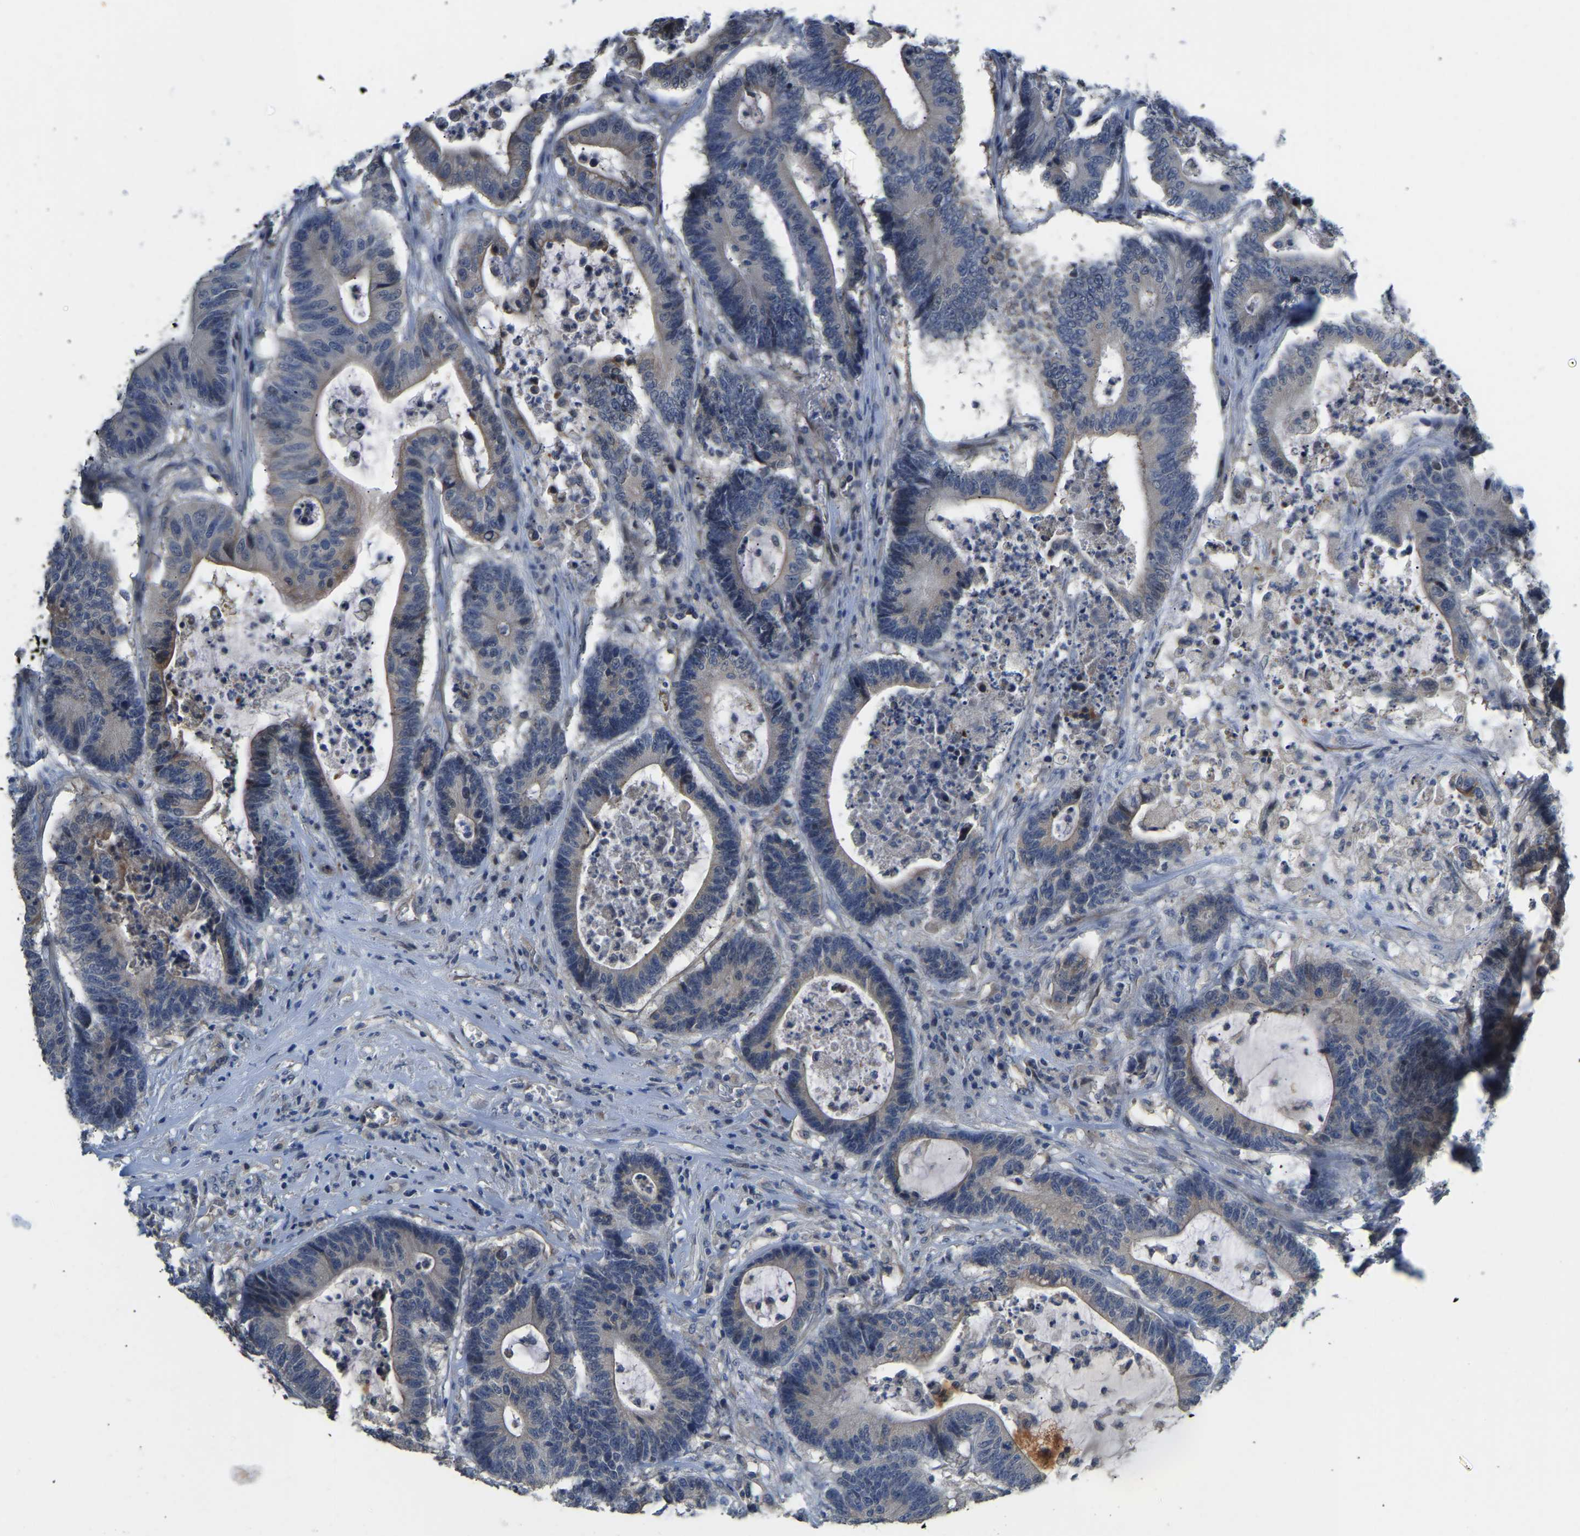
{"staining": {"intensity": "negative", "quantity": "none", "location": "none"}, "tissue": "colorectal cancer", "cell_type": "Tumor cells", "image_type": "cancer", "snomed": [{"axis": "morphology", "description": "Adenocarcinoma, NOS"}, {"axis": "topography", "description": "Colon"}], "caption": "IHC micrograph of neoplastic tissue: human colorectal adenocarcinoma stained with DAB (3,3'-diaminobenzidine) displays no significant protein staining in tumor cells. Nuclei are stained in blue.", "gene": "HIGD2B", "patient": {"sex": "female", "age": 84}}